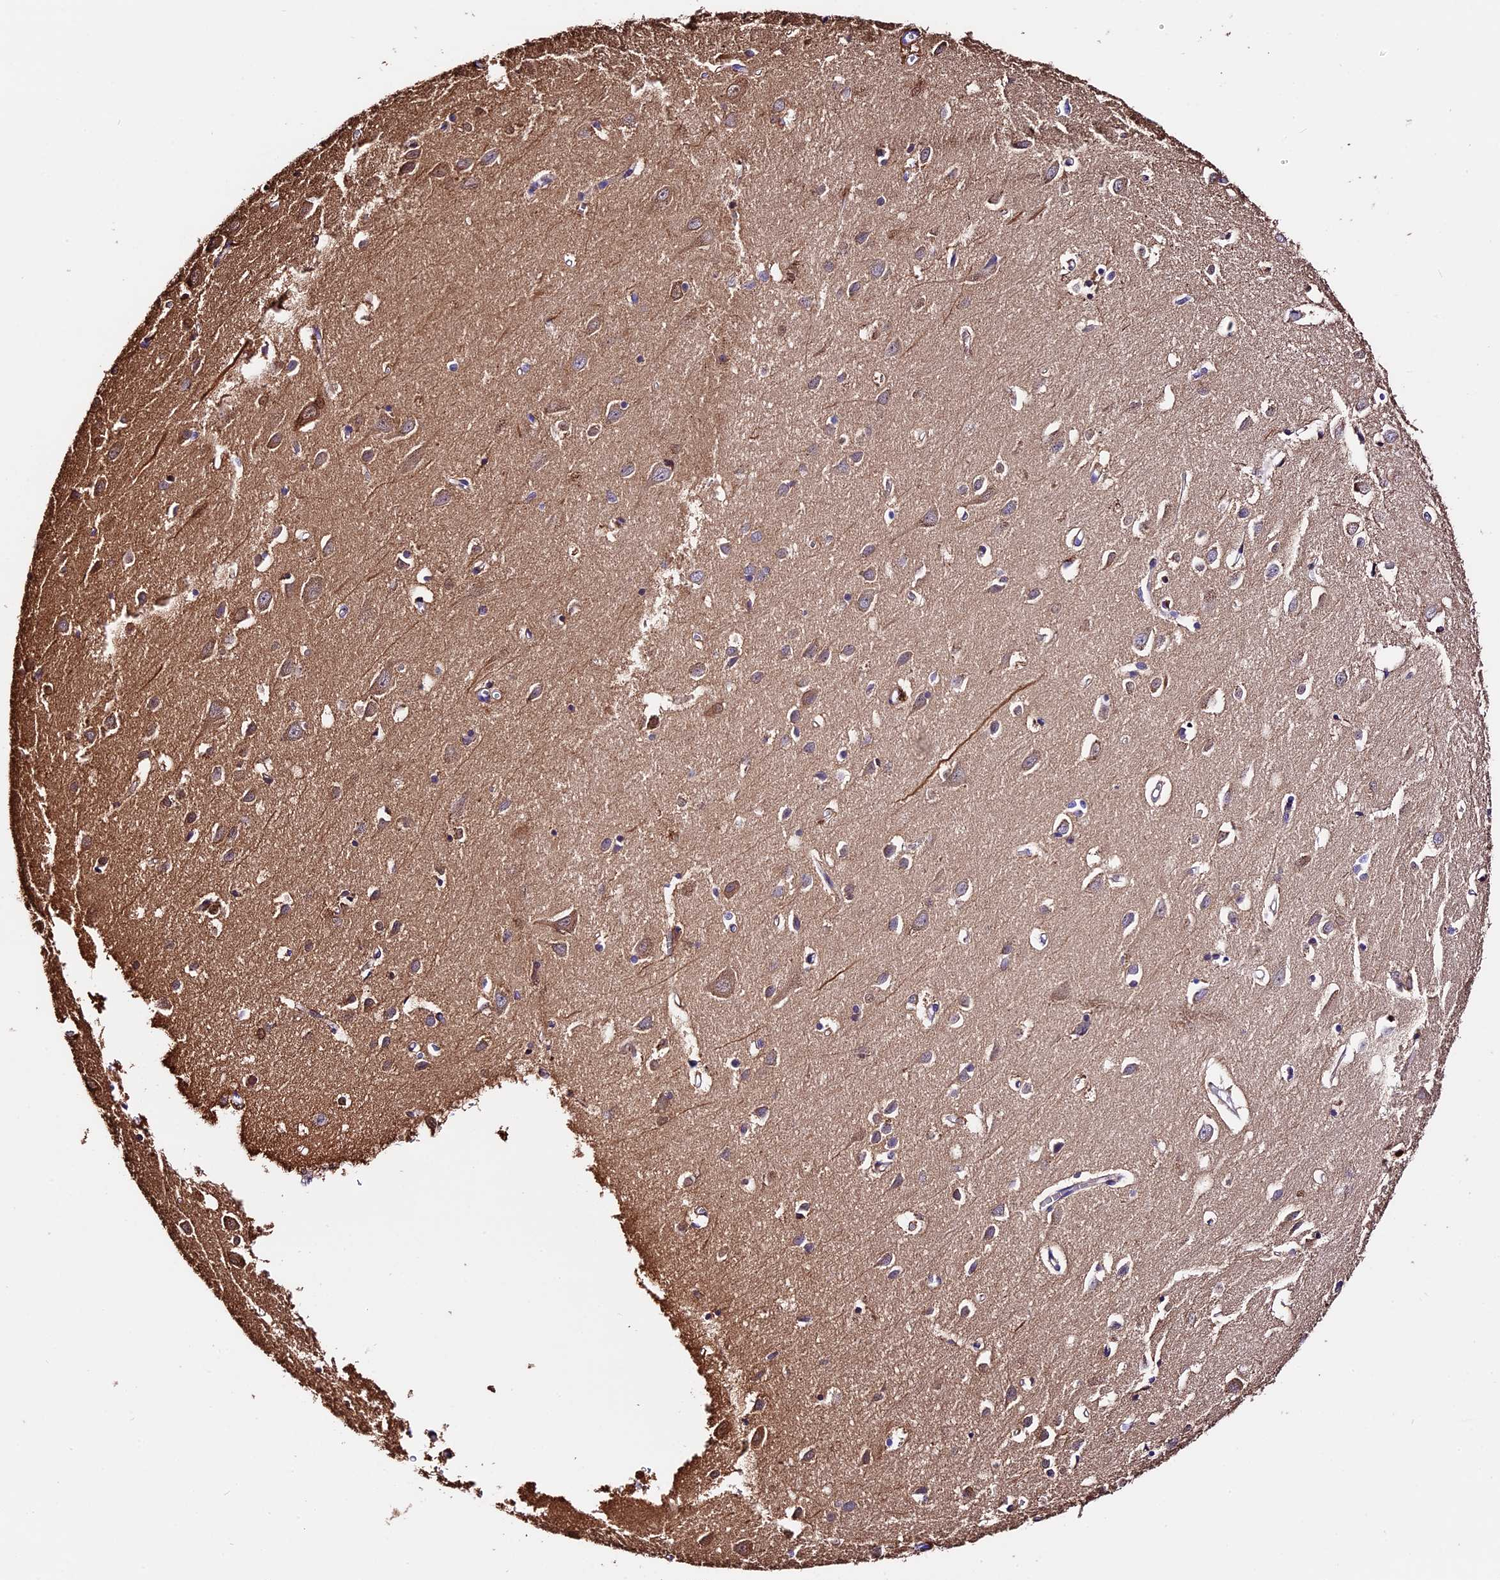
{"staining": {"intensity": "negative", "quantity": "none", "location": "none"}, "tissue": "cerebral cortex", "cell_type": "Endothelial cells", "image_type": "normal", "snomed": [{"axis": "morphology", "description": "Normal tissue, NOS"}, {"axis": "topography", "description": "Cerebral cortex"}], "caption": "There is no significant staining in endothelial cells of cerebral cortex. (DAB IHC visualized using brightfield microscopy, high magnification).", "gene": "MAP3K7CL", "patient": {"sex": "female", "age": 64}}